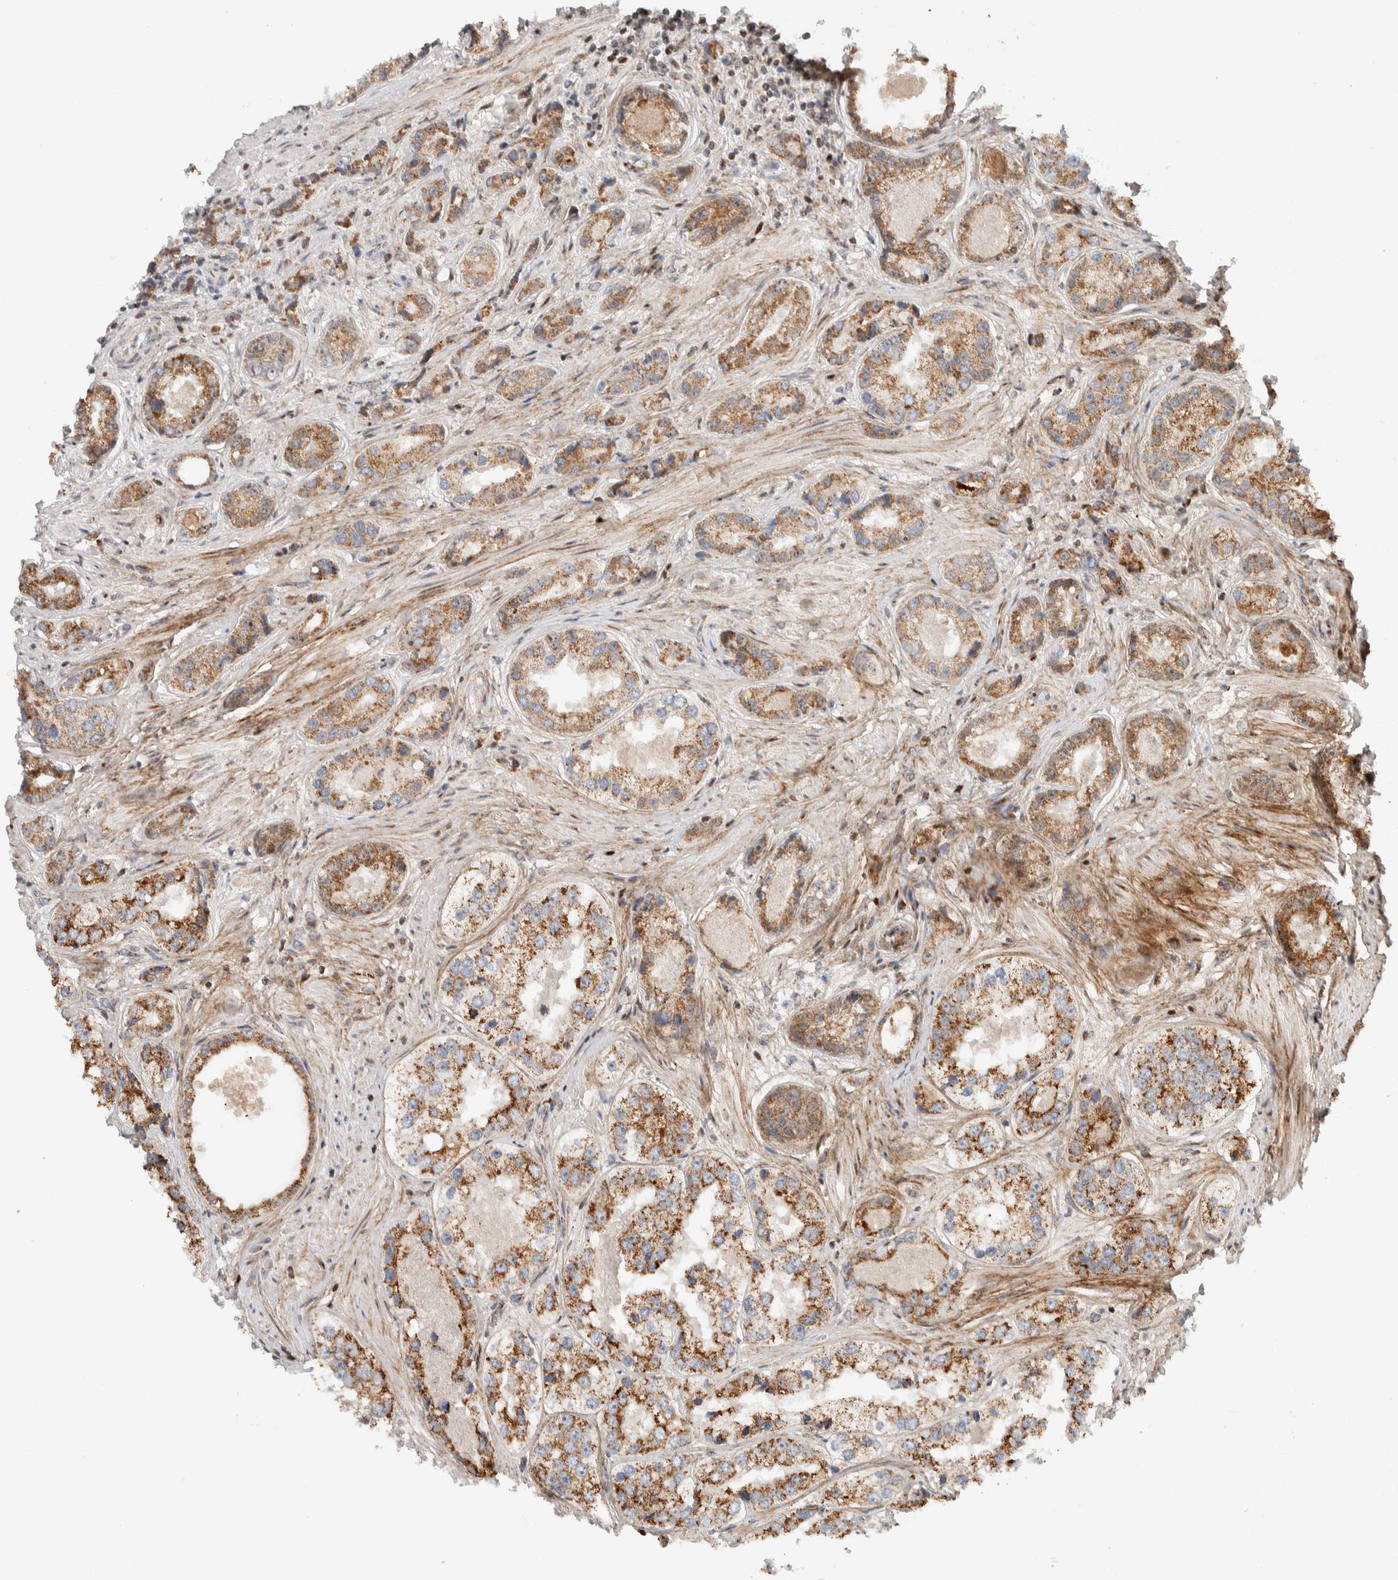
{"staining": {"intensity": "strong", "quantity": ">75%", "location": "cytoplasmic/membranous"}, "tissue": "prostate cancer", "cell_type": "Tumor cells", "image_type": "cancer", "snomed": [{"axis": "morphology", "description": "Adenocarcinoma, High grade"}, {"axis": "topography", "description": "Prostate"}], "caption": "Prostate cancer stained with IHC shows strong cytoplasmic/membranous staining in approximately >75% of tumor cells.", "gene": "TSPAN32", "patient": {"sex": "male", "age": 61}}